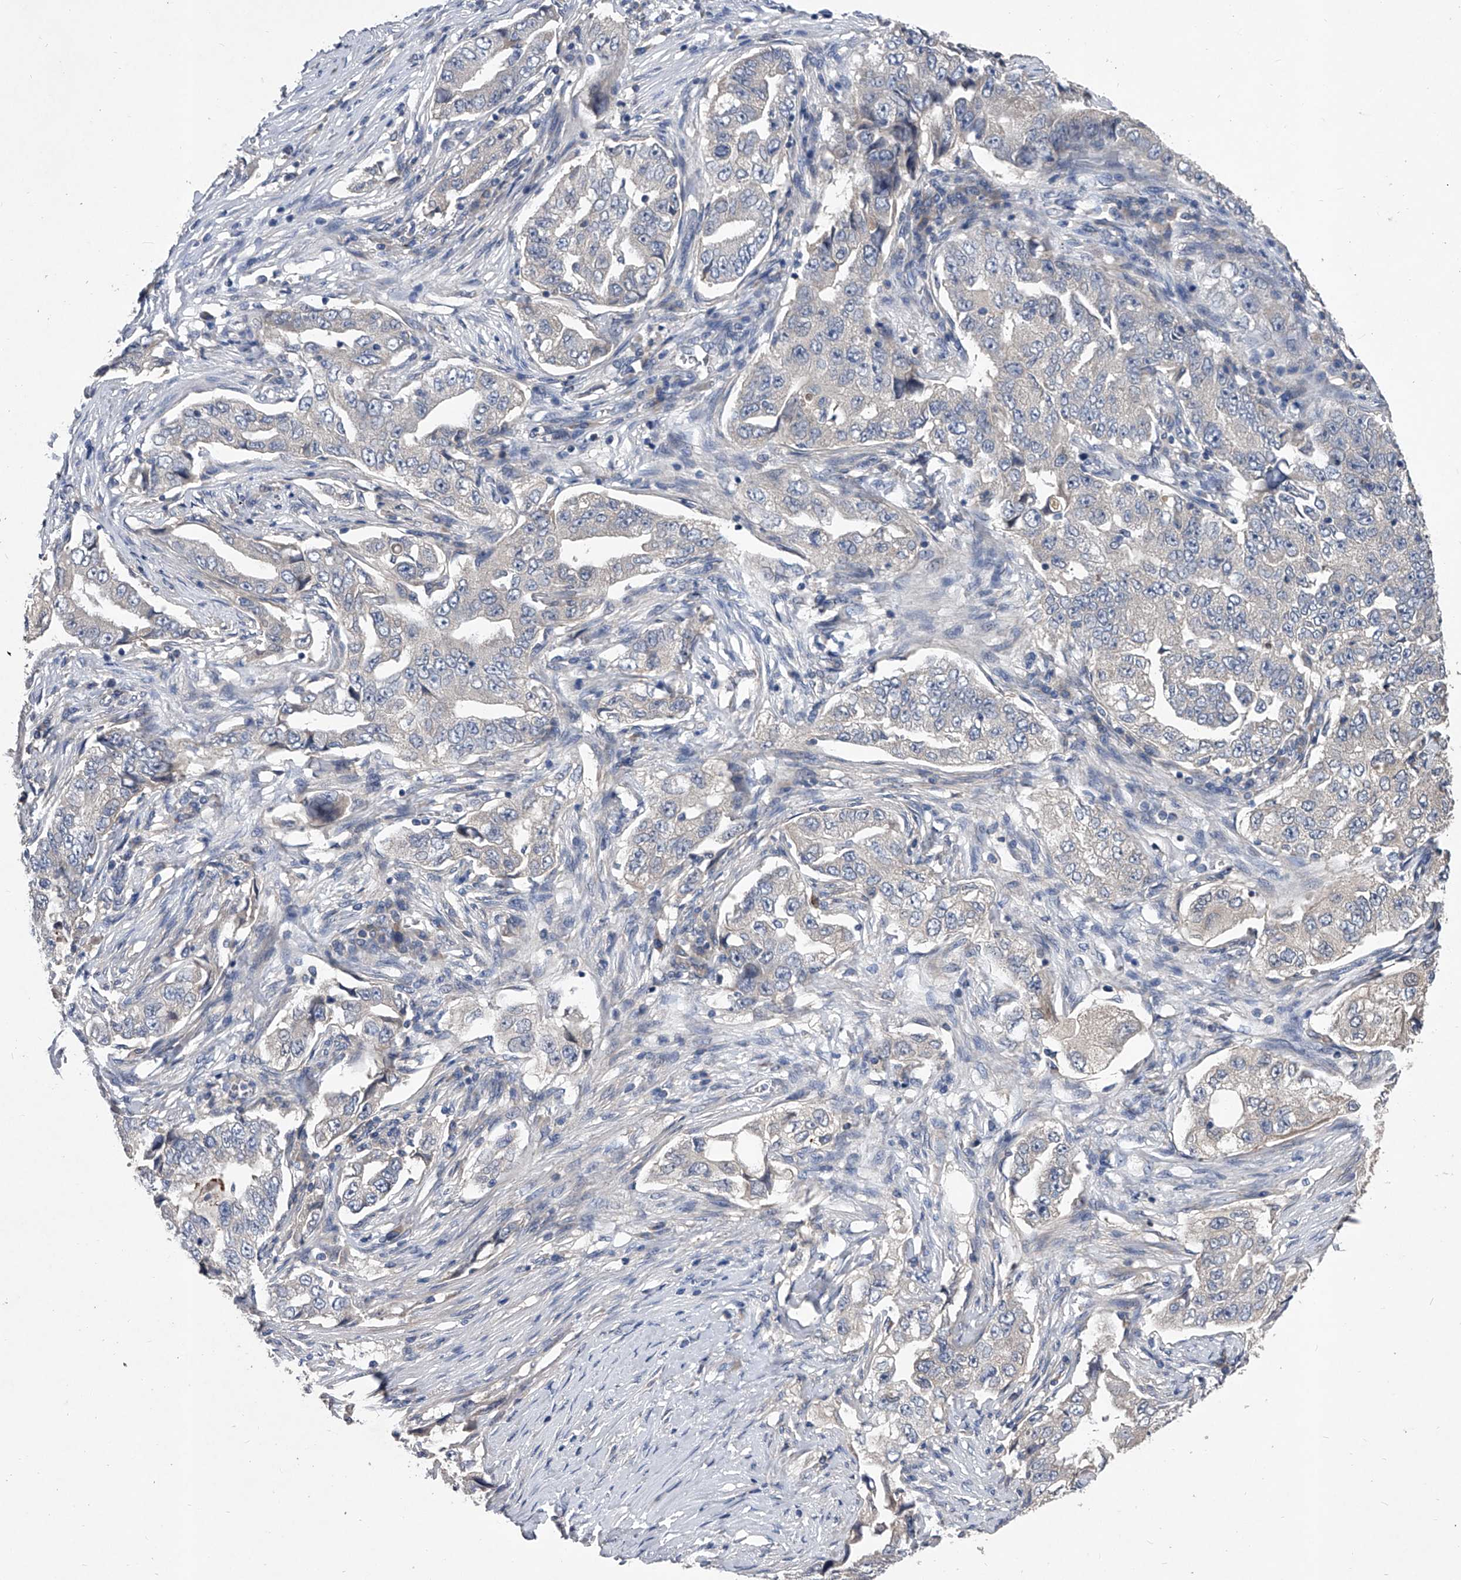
{"staining": {"intensity": "negative", "quantity": "none", "location": "none"}, "tissue": "lung cancer", "cell_type": "Tumor cells", "image_type": "cancer", "snomed": [{"axis": "morphology", "description": "Adenocarcinoma, NOS"}, {"axis": "topography", "description": "Lung"}], "caption": "This is a image of immunohistochemistry (IHC) staining of lung cancer, which shows no expression in tumor cells.", "gene": "C5", "patient": {"sex": "female", "age": 51}}